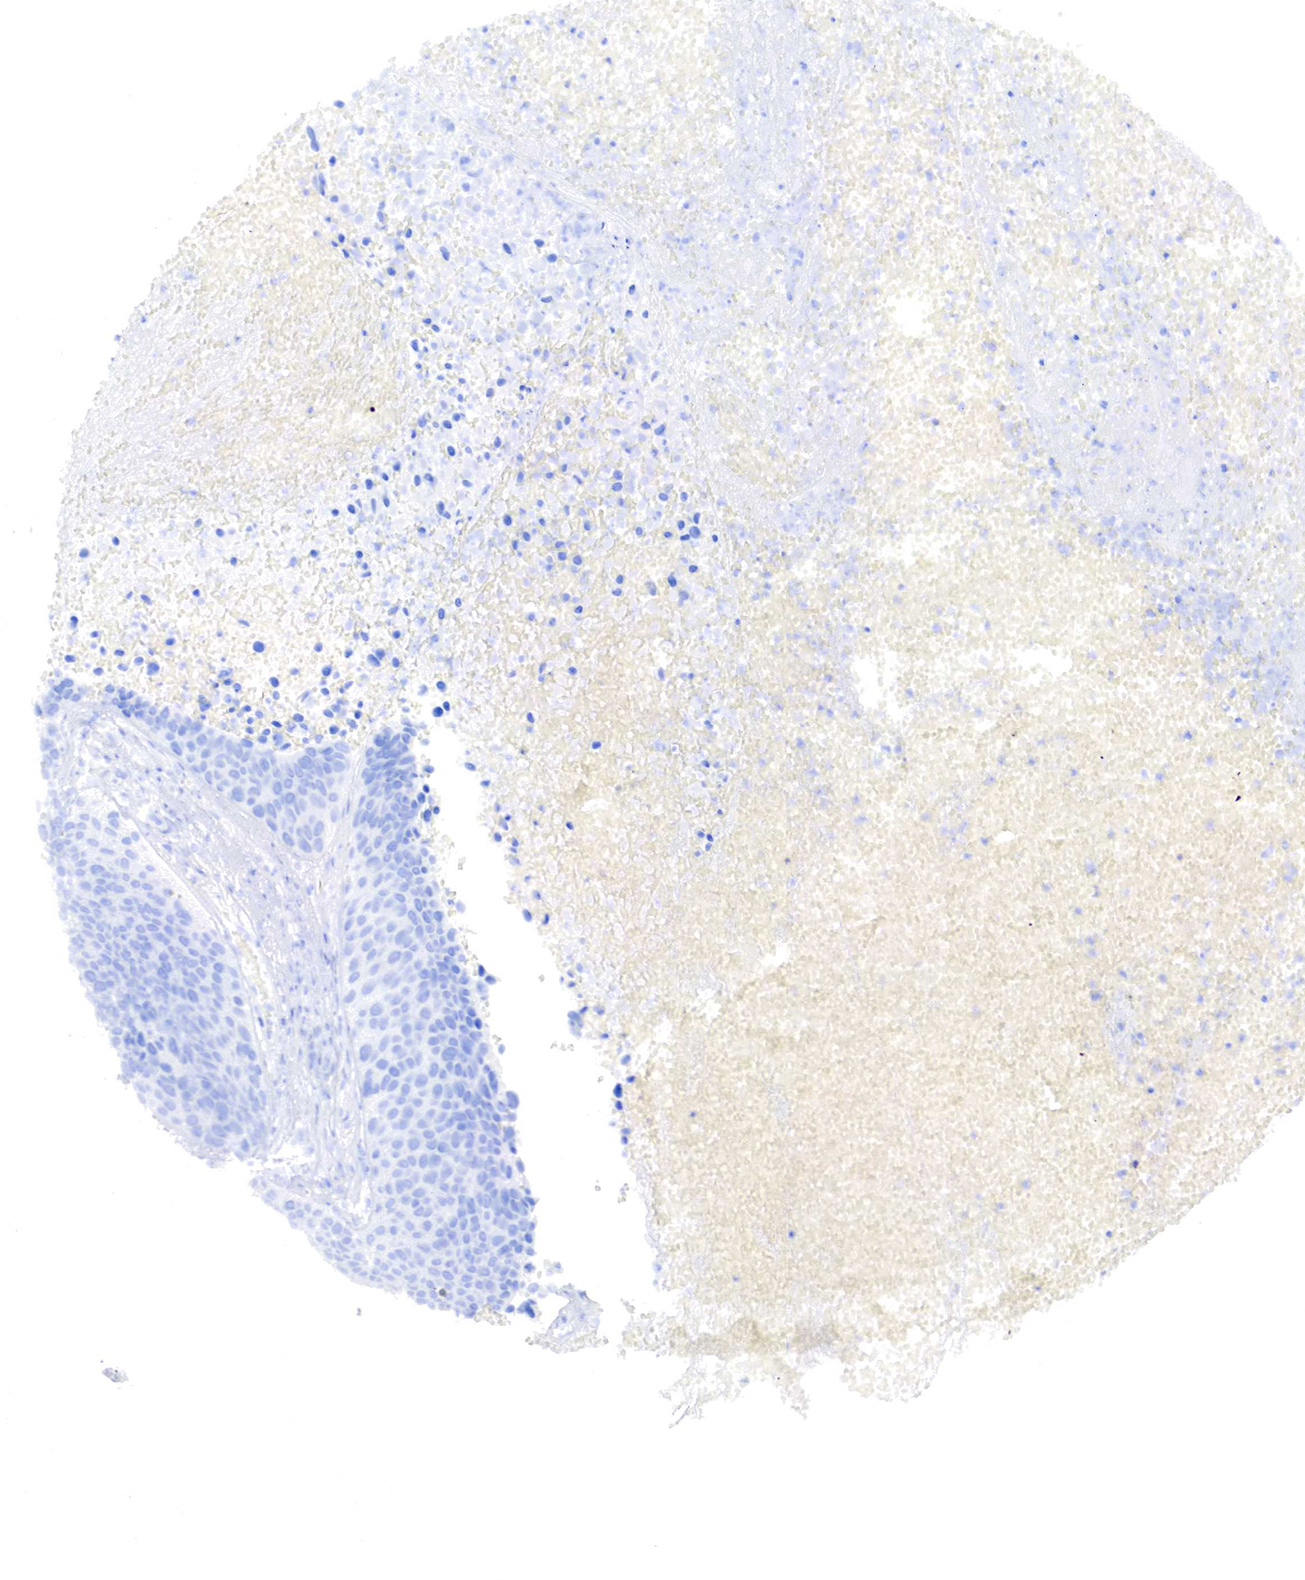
{"staining": {"intensity": "negative", "quantity": "none", "location": "none"}, "tissue": "urothelial cancer", "cell_type": "Tumor cells", "image_type": "cancer", "snomed": [{"axis": "morphology", "description": "Urothelial carcinoma, High grade"}, {"axis": "topography", "description": "Urinary bladder"}], "caption": "A histopathology image of human urothelial carcinoma (high-grade) is negative for staining in tumor cells.", "gene": "RDX", "patient": {"sex": "male", "age": 66}}